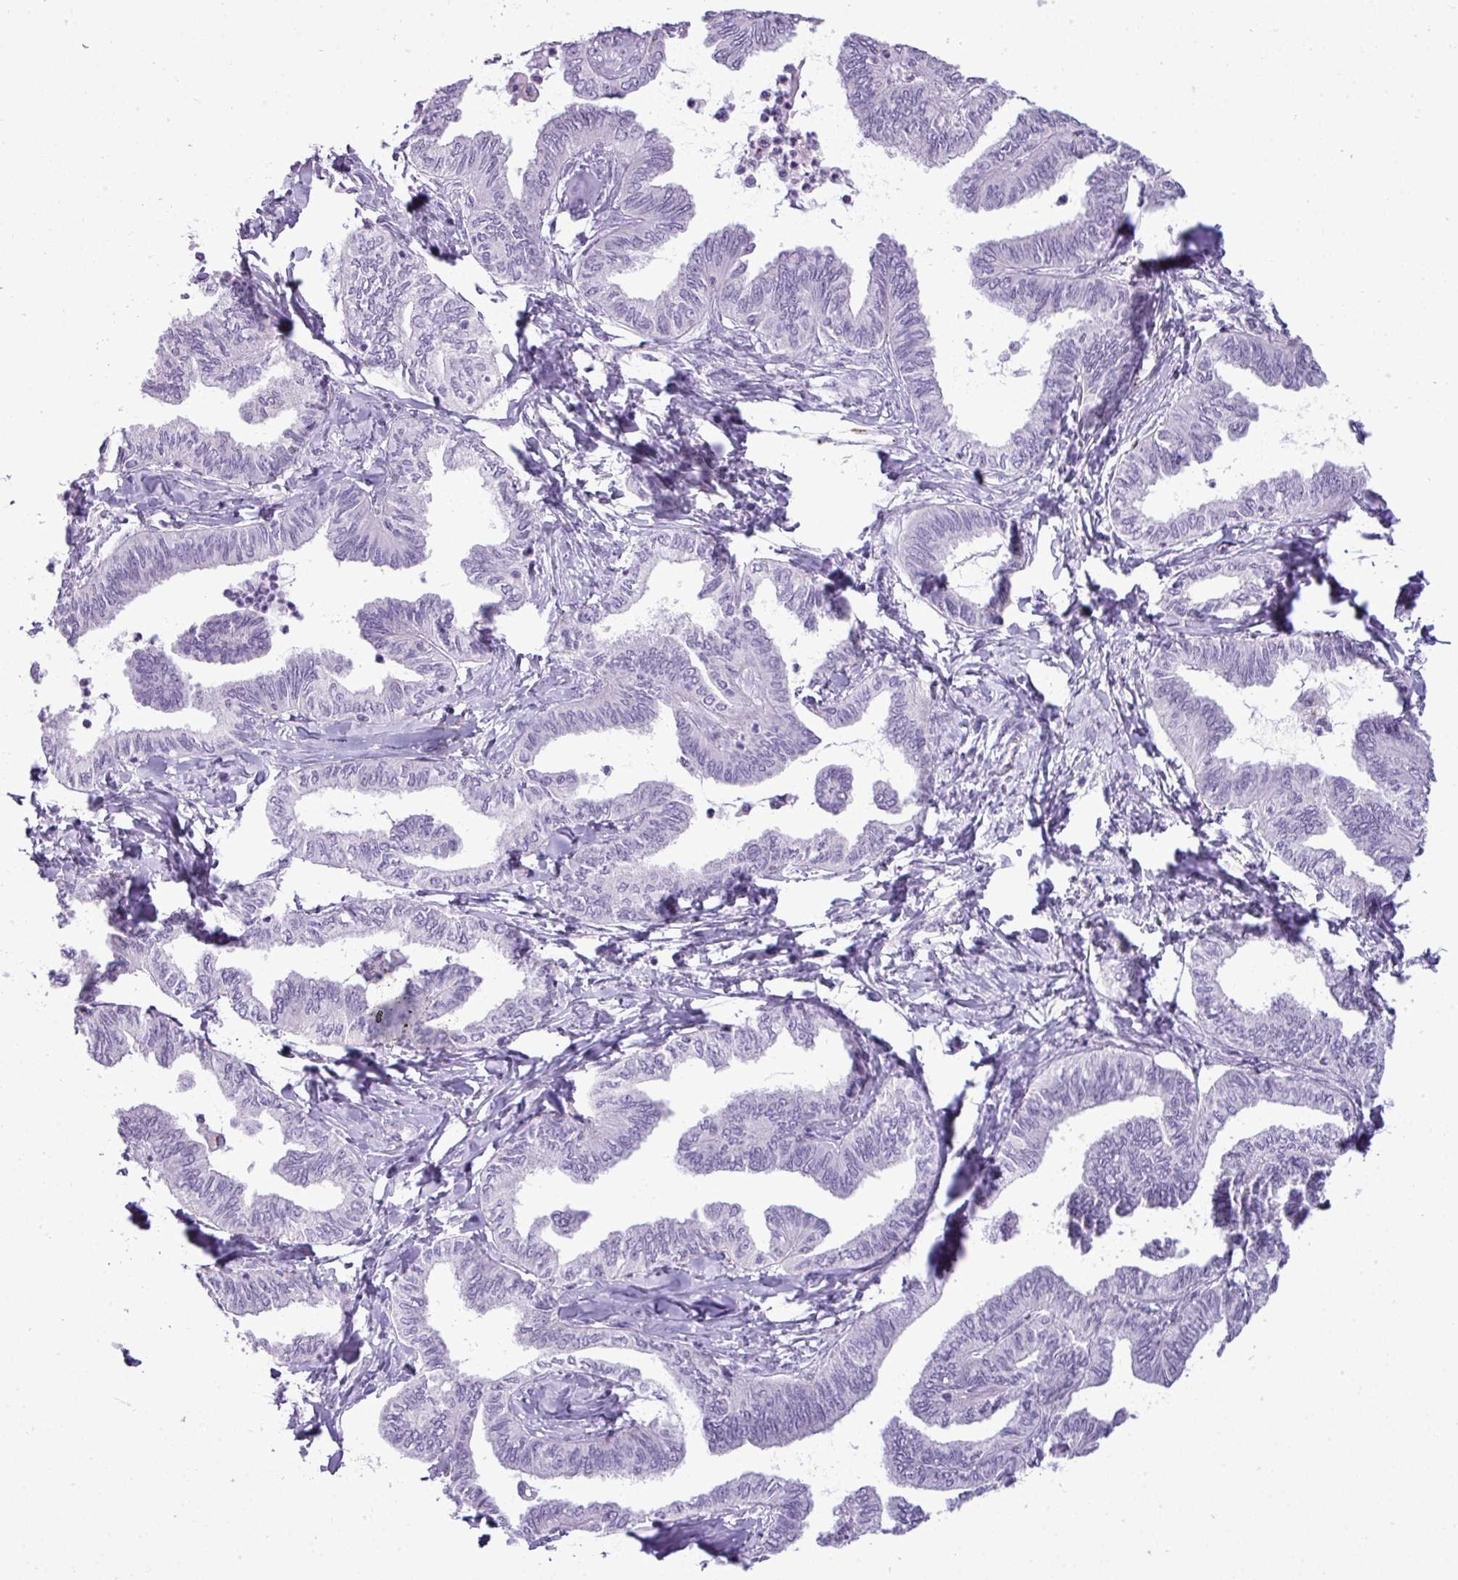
{"staining": {"intensity": "negative", "quantity": "none", "location": "none"}, "tissue": "ovarian cancer", "cell_type": "Tumor cells", "image_type": "cancer", "snomed": [{"axis": "morphology", "description": "Carcinoma, endometroid"}, {"axis": "topography", "description": "Ovary"}], "caption": "Tumor cells show no significant positivity in ovarian endometroid carcinoma.", "gene": "FAM43A", "patient": {"sex": "female", "age": 70}}